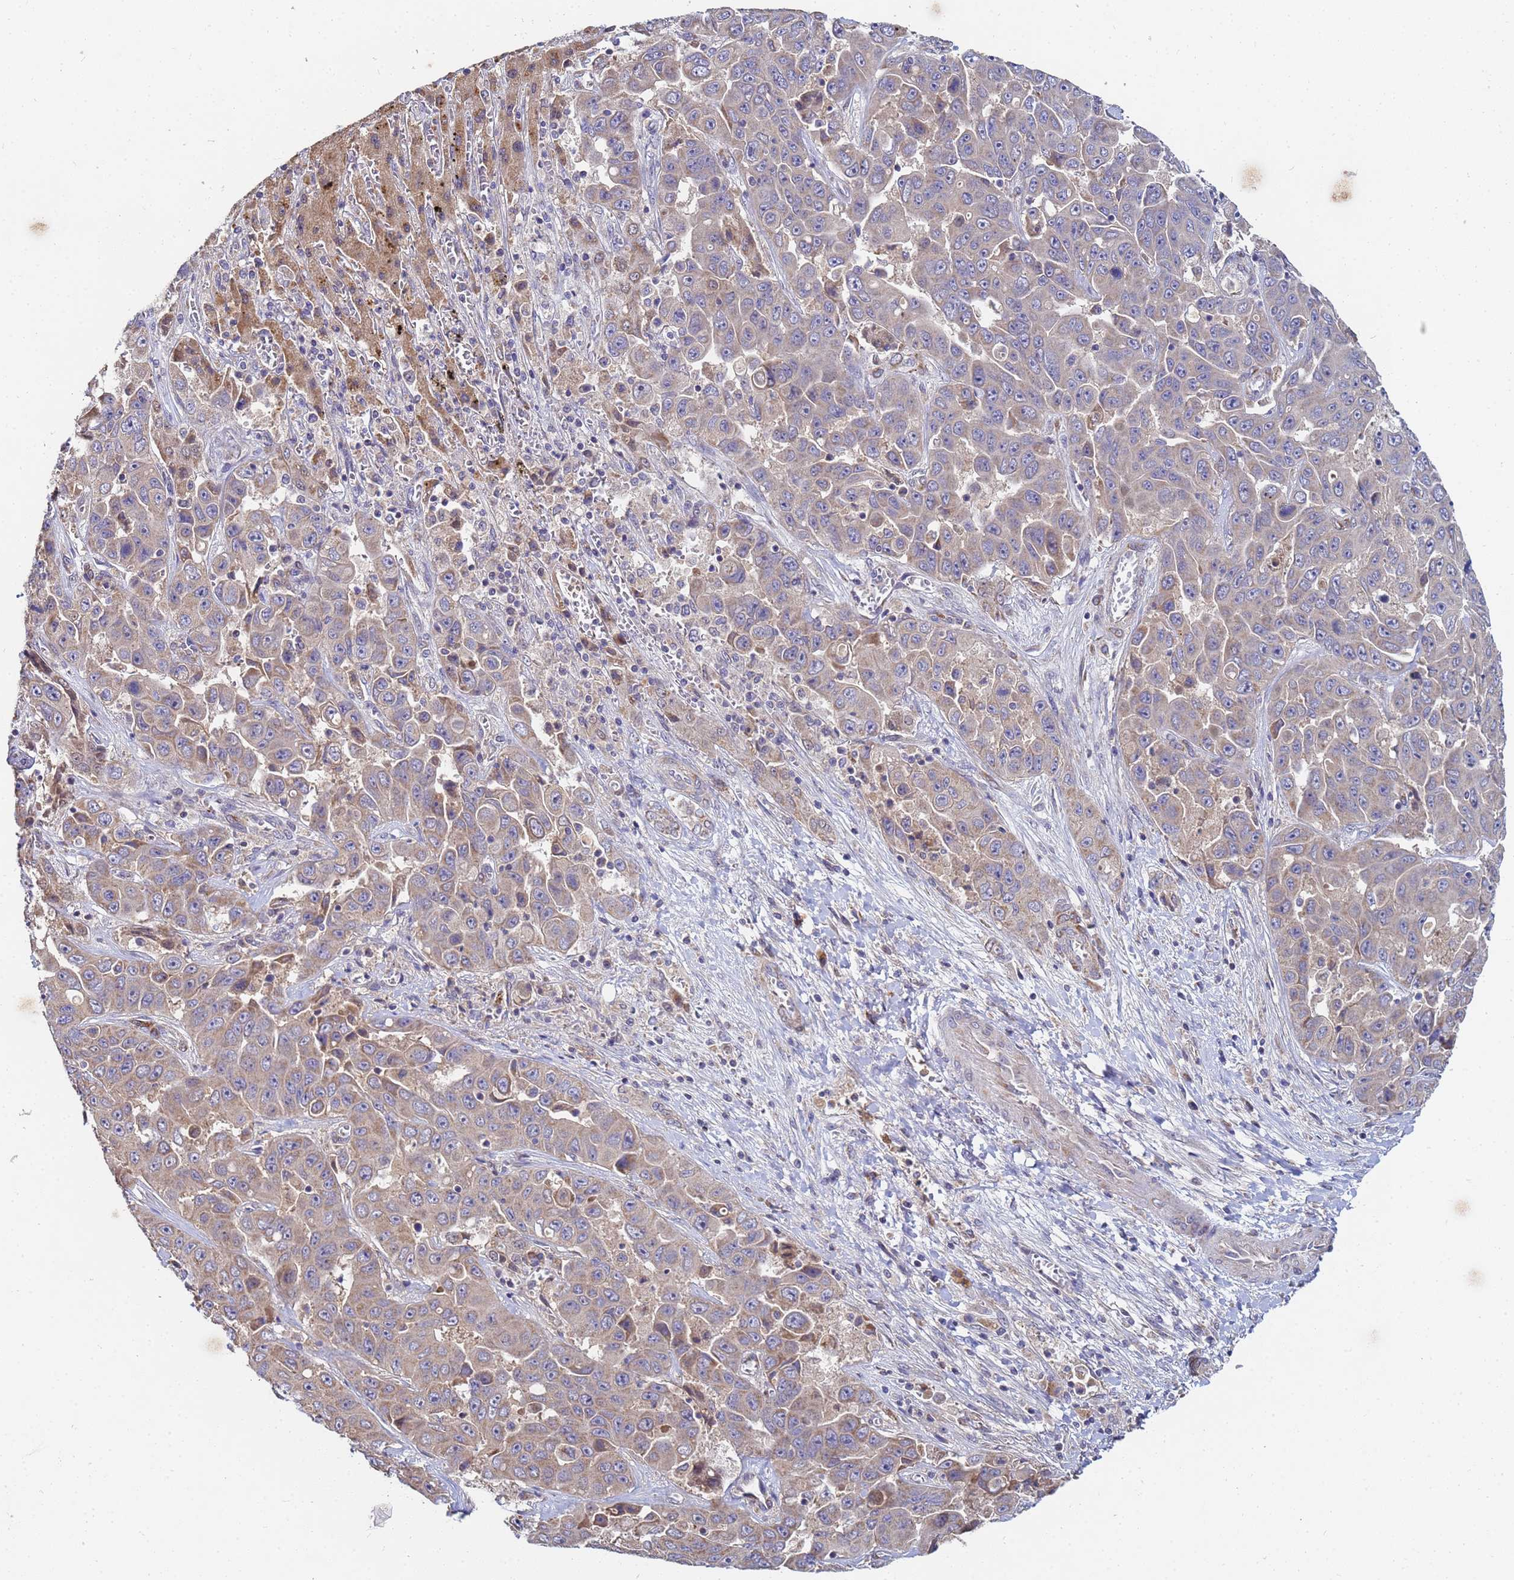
{"staining": {"intensity": "weak", "quantity": "25%-75%", "location": "cytoplasmic/membranous"}, "tissue": "liver cancer", "cell_type": "Tumor cells", "image_type": "cancer", "snomed": [{"axis": "morphology", "description": "Cholangiocarcinoma"}, {"axis": "topography", "description": "Liver"}], "caption": "A high-resolution photomicrograph shows IHC staining of liver cancer (cholangiocarcinoma), which exhibits weak cytoplasmic/membranous staining in about 25%-75% of tumor cells. (DAB IHC, brown staining for protein, blue staining for nuclei).", "gene": "C5orf34", "patient": {"sex": "female", "age": 52}}